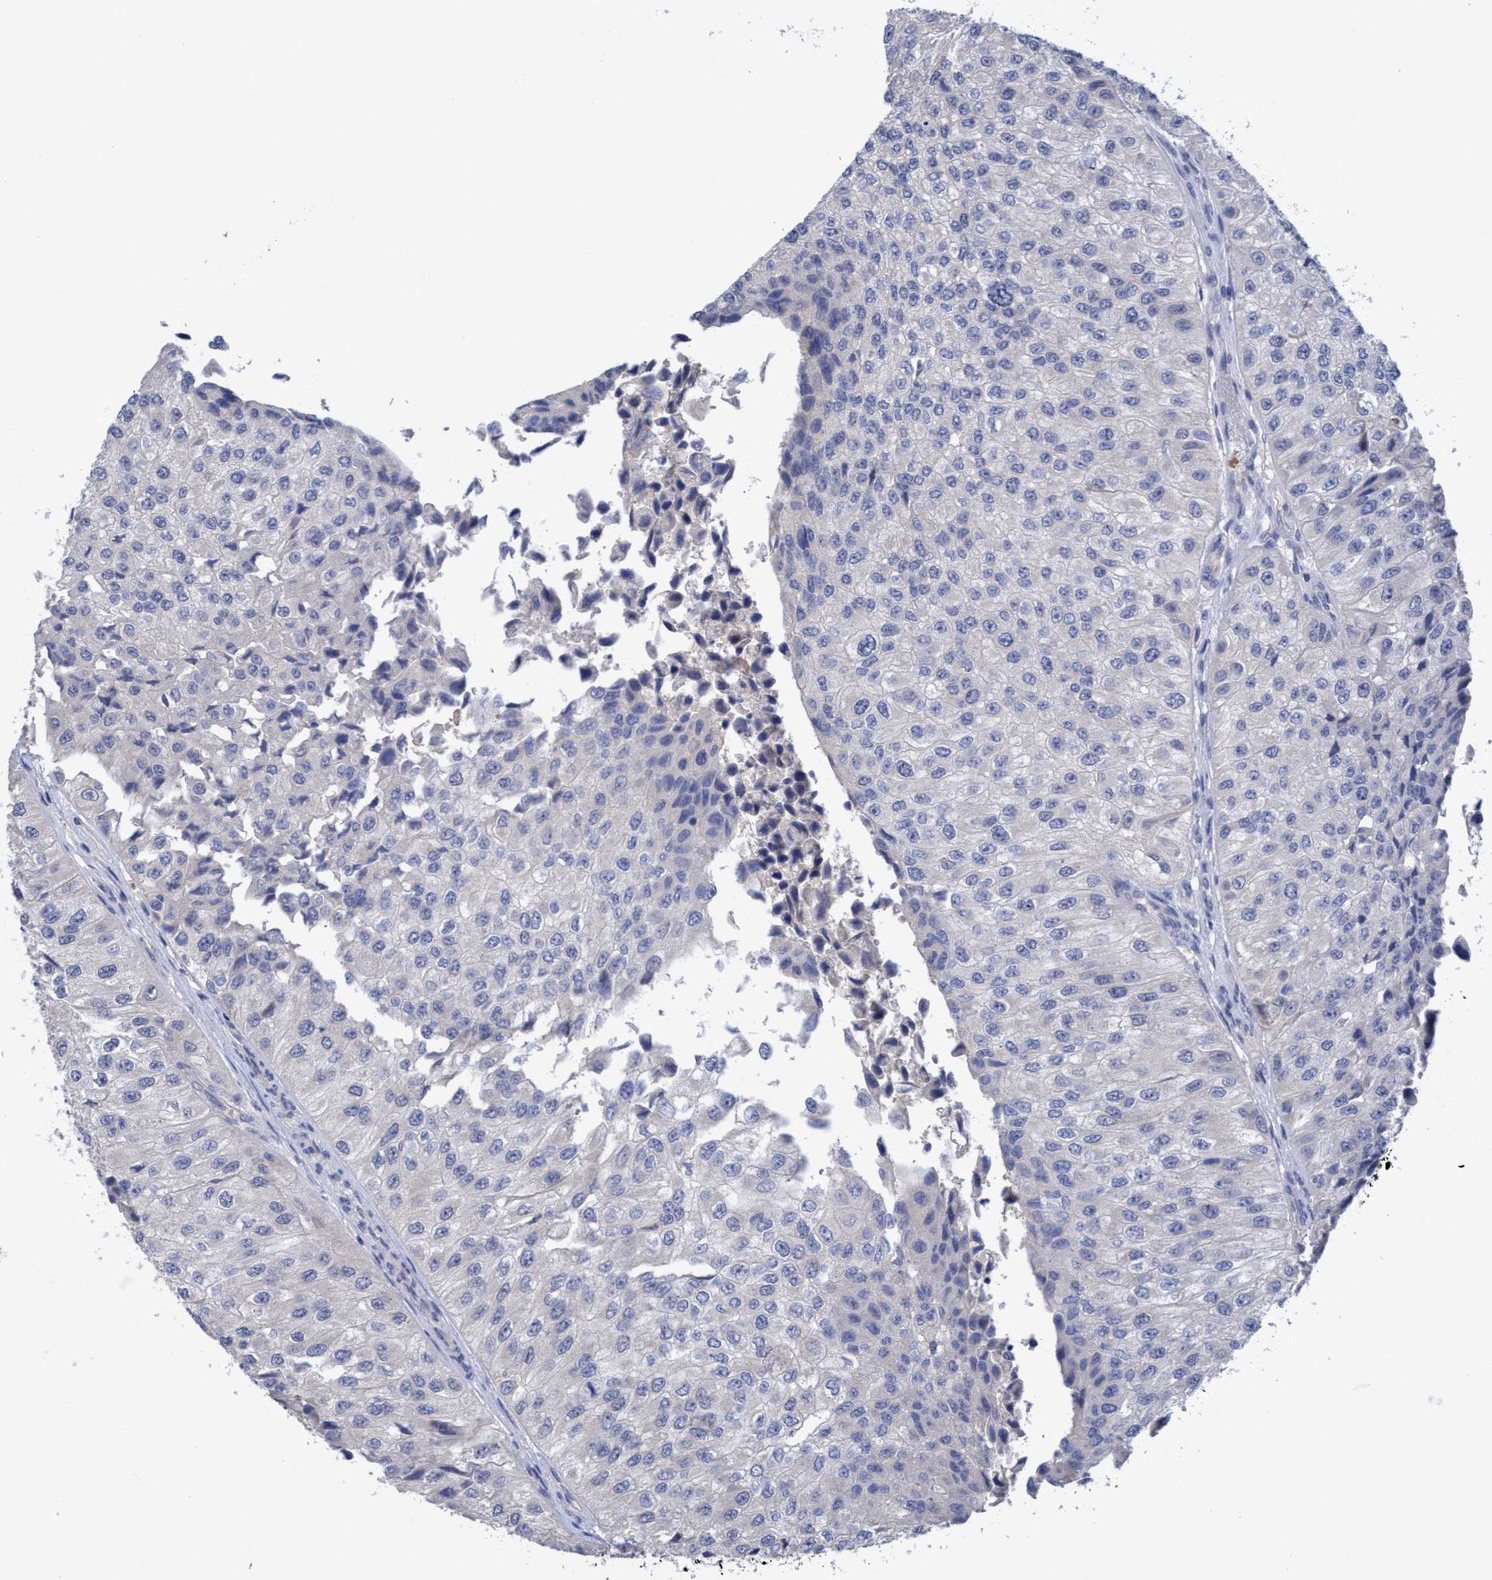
{"staining": {"intensity": "negative", "quantity": "none", "location": "none"}, "tissue": "urothelial cancer", "cell_type": "Tumor cells", "image_type": "cancer", "snomed": [{"axis": "morphology", "description": "Urothelial carcinoma, High grade"}, {"axis": "topography", "description": "Kidney"}, {"axis": "topography", "description": "Urinary bladder"}], "caption": "Urothelial cancer was stained to show a protein in brown. There is no significant positivity in tumor cells.", "gene": "SEMA4D", "patient": {"sex": "male", "age": 77}}